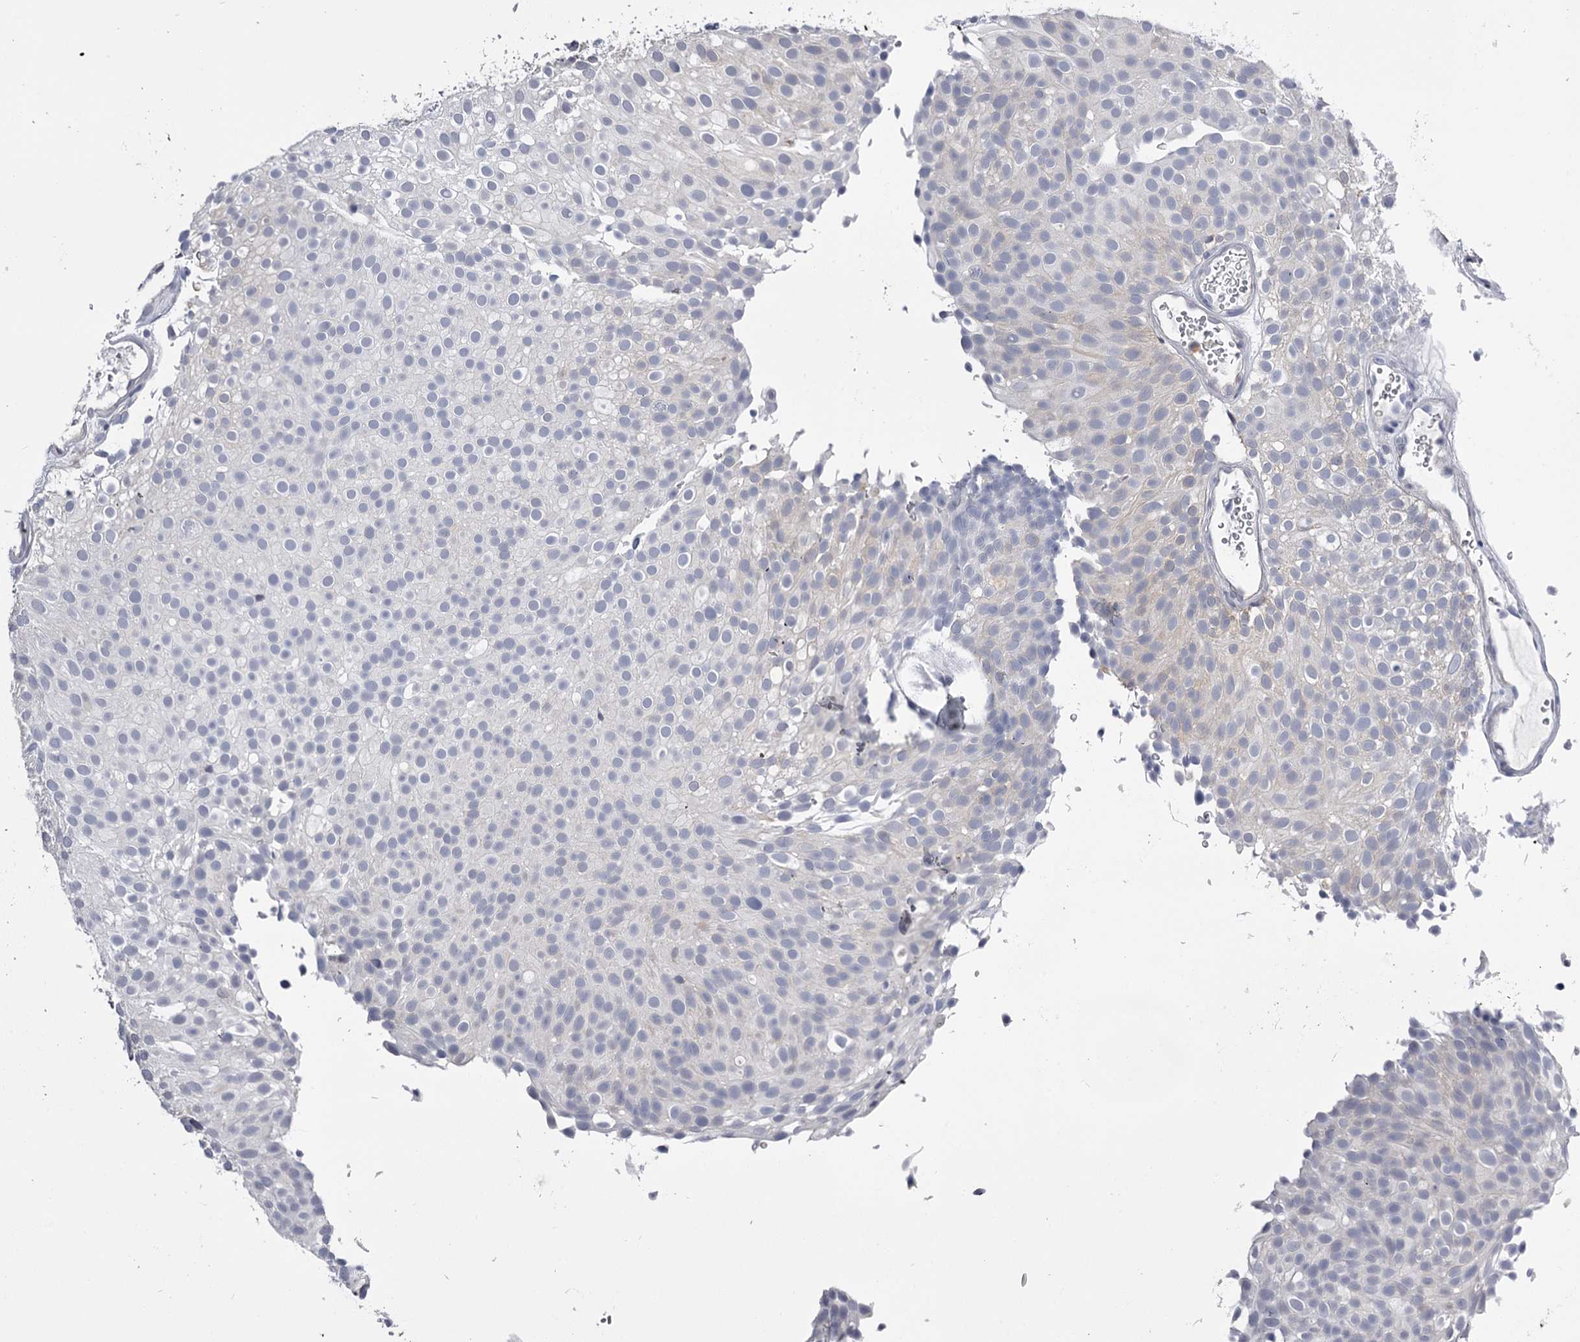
{"staining": {"intensity": "negative", "quantity": "none", "location": "none"}, "tissue": "urothelial cancer", "cell_type": "Tumor cells", "image_type": "cancer", "snomed": [{"axis": "morphology", "description": "Urothelial carcinoma, Low grade"}, {"axis": "topography", "description": "Urinary bladder"}], "caption": "Immunohistochemistry micrograph of neoplastic tissue: human low-grade urothelial carcinoma stained with DAB (3,3'-diaminobenzidine) reveals no significant protein expression in tumor cells.", "gene": "GSTO1", "patient": {"sex": "male", "age": 78}}